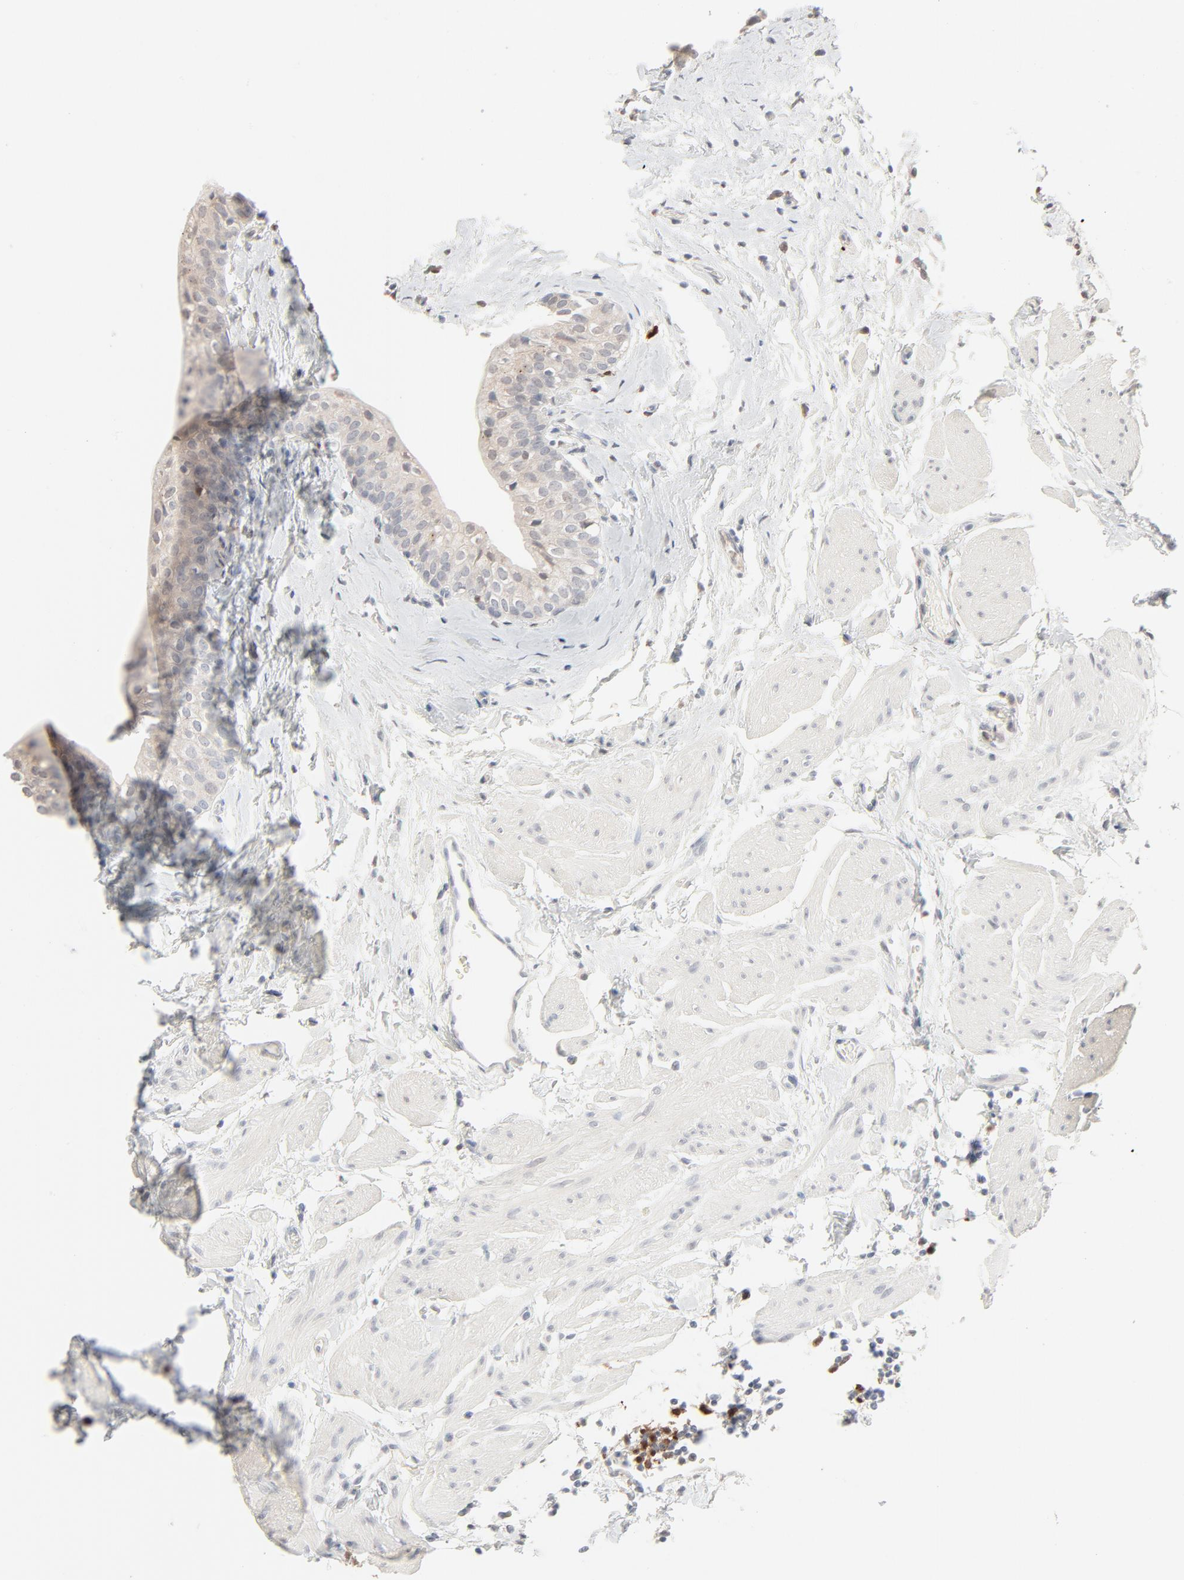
{"staining": {"intensity": "weak", "quantity": "<25%", "location": "cytoplasmic/membranous"}, "tissue": "urinary bladder", "cell_type": "Urothelial cells", "image_type": "normal", "snomed": [{"axis": "morphology", "description": "Normal tissue, NOS"}, {"axis": "topography", "description": "Urinary bladder"}], "caption": "Immunohistochemistry (IHC) image of benign urinary bladder: urinary bladder stained with DAB shows no significant protein positivity in urothelial cells. (Brightfield microscopy of DAB IHC at high magnification).", "gene": "LGALS2", "patient": {"sex": "male", "age": 59}}